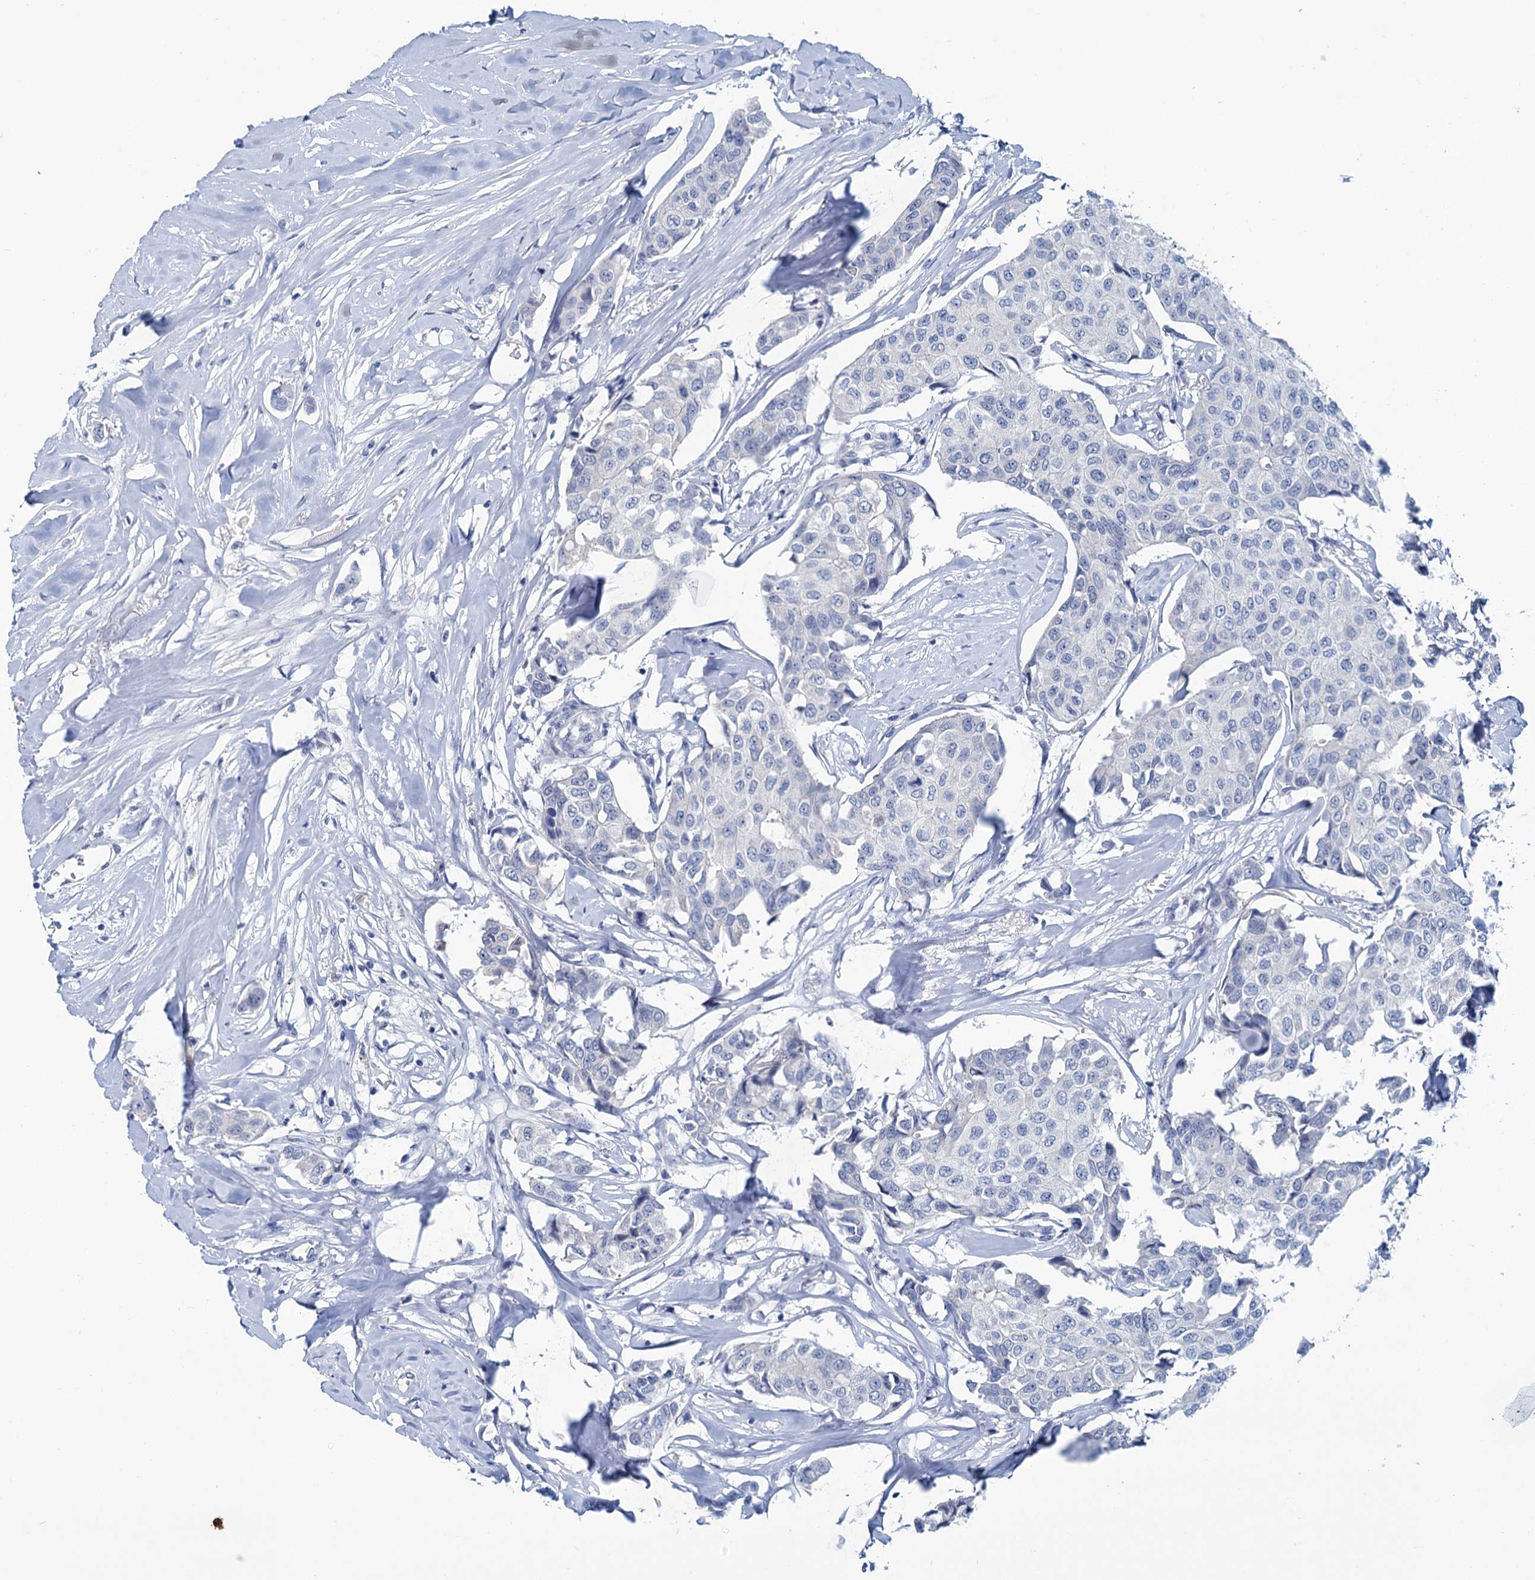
{"staining": {"intensity": "negative", "quantity": "none", "location": "none"}, "tissue": "breast cancer", "cell_type": "Tumor cells", "image_type": "cancer", "snomed": [{"axis": "morphology", "description": "Duct carcinoma"}, {"axis": "topography", "description": "Breast"}], "caption": "Tumor cells show no significant protein staining in breast cancer. (IHC, brightfield microscopy, high magnification).", "gene": "MYOZ3", "patient": {"sex": "female", "age": 80}}